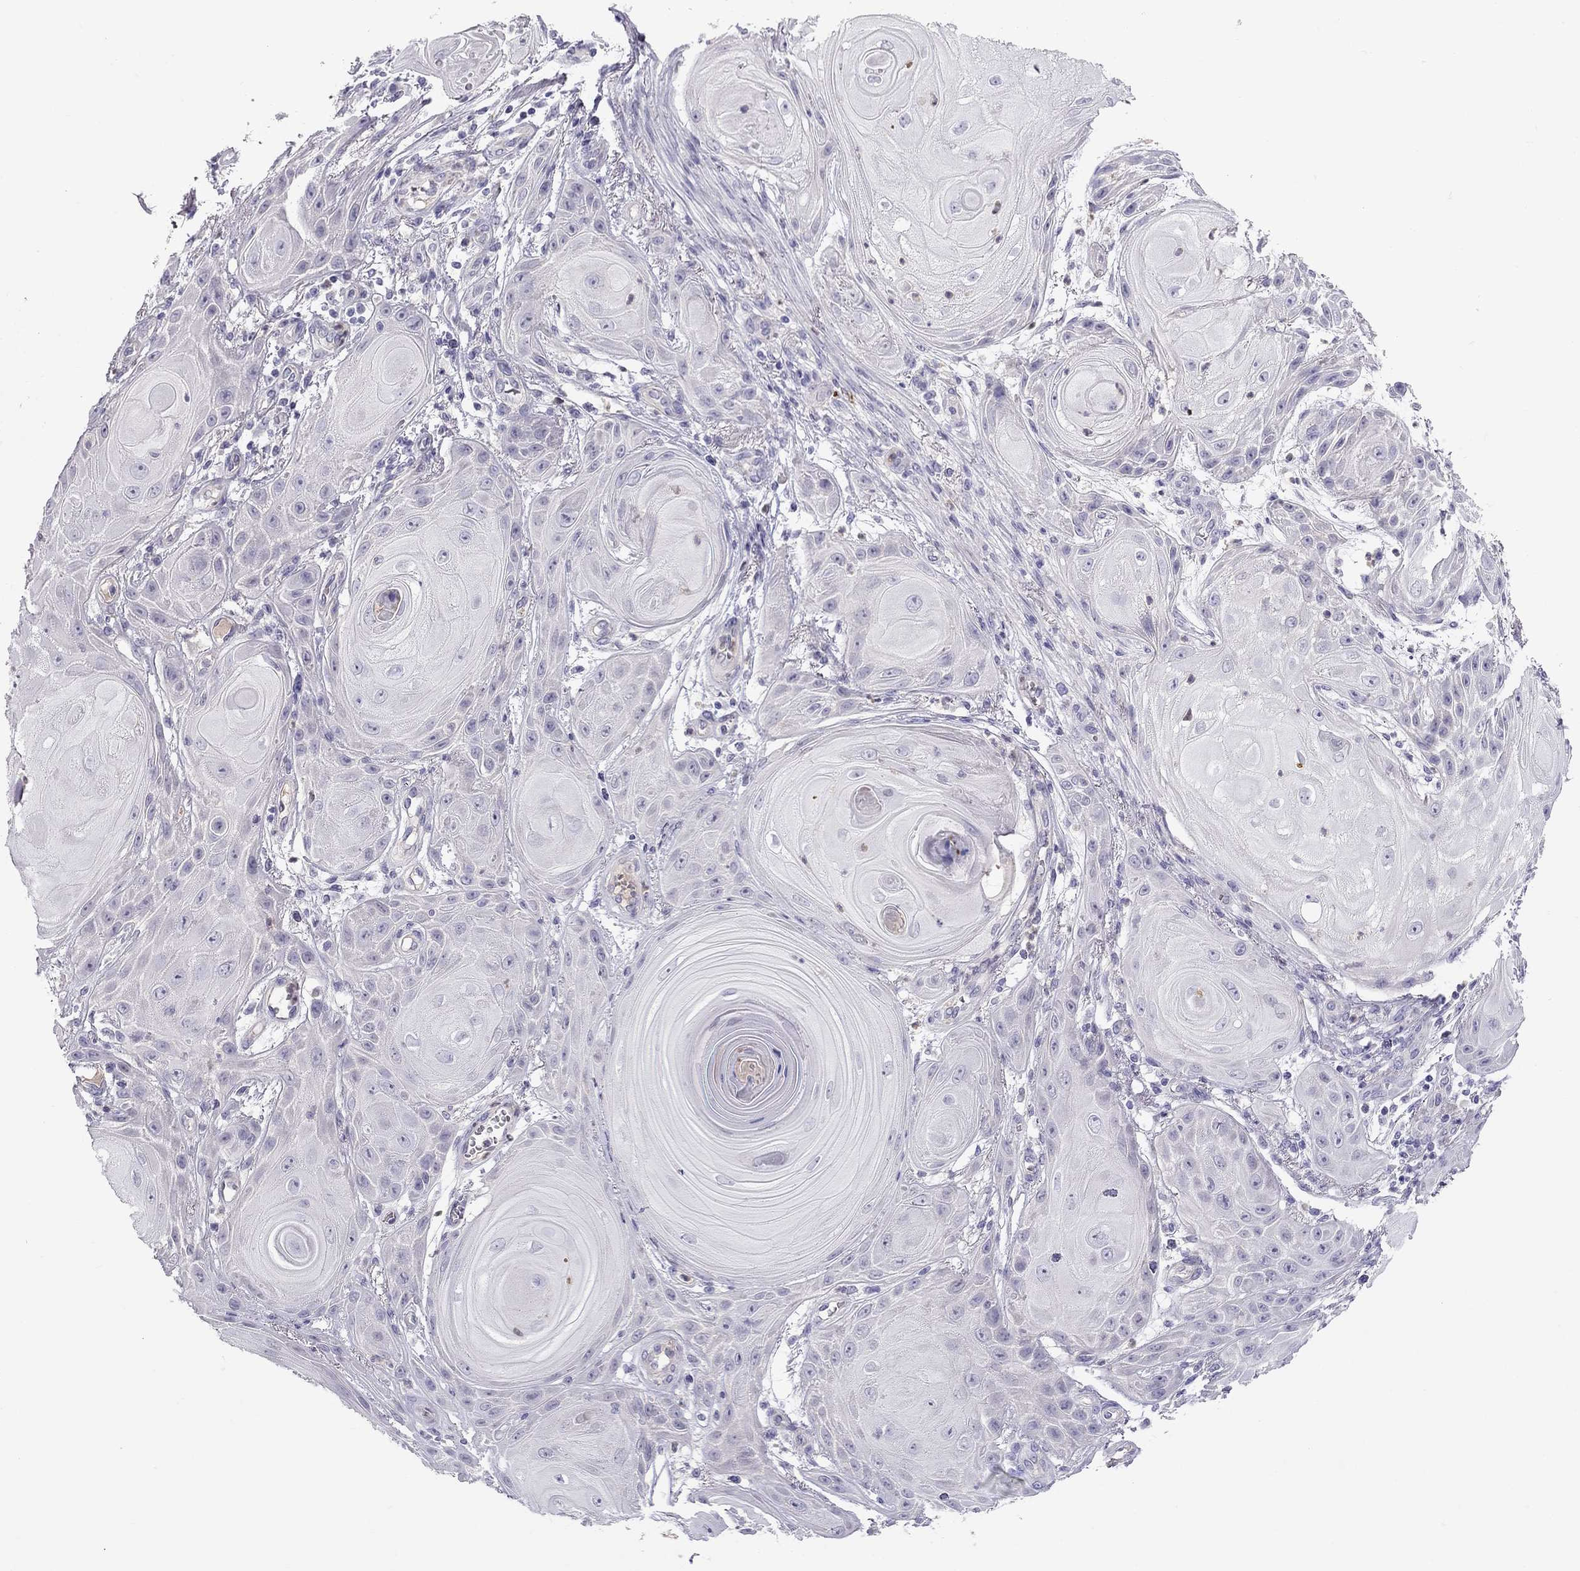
{"staining": {"intensity": "negative", "quantity": "none", "location": "none"}, "tissue": "skin cancer", "cell_type": "Tumor cells", "image_type": "cancer", "snomed": [{"axis": "morphology", "description": "Squamous cell carcinoma, NOS"}, {"axis": "topography", "description": "Skin"}], "caption": "High magnification brightfield microscopy of skin cancer stained with DAB (brown) and counterstained with hematoxylin (blue): tumor cells show no significant staining.", "gene": "STOML3", "patient": {"sex": "male", "age": 62}}